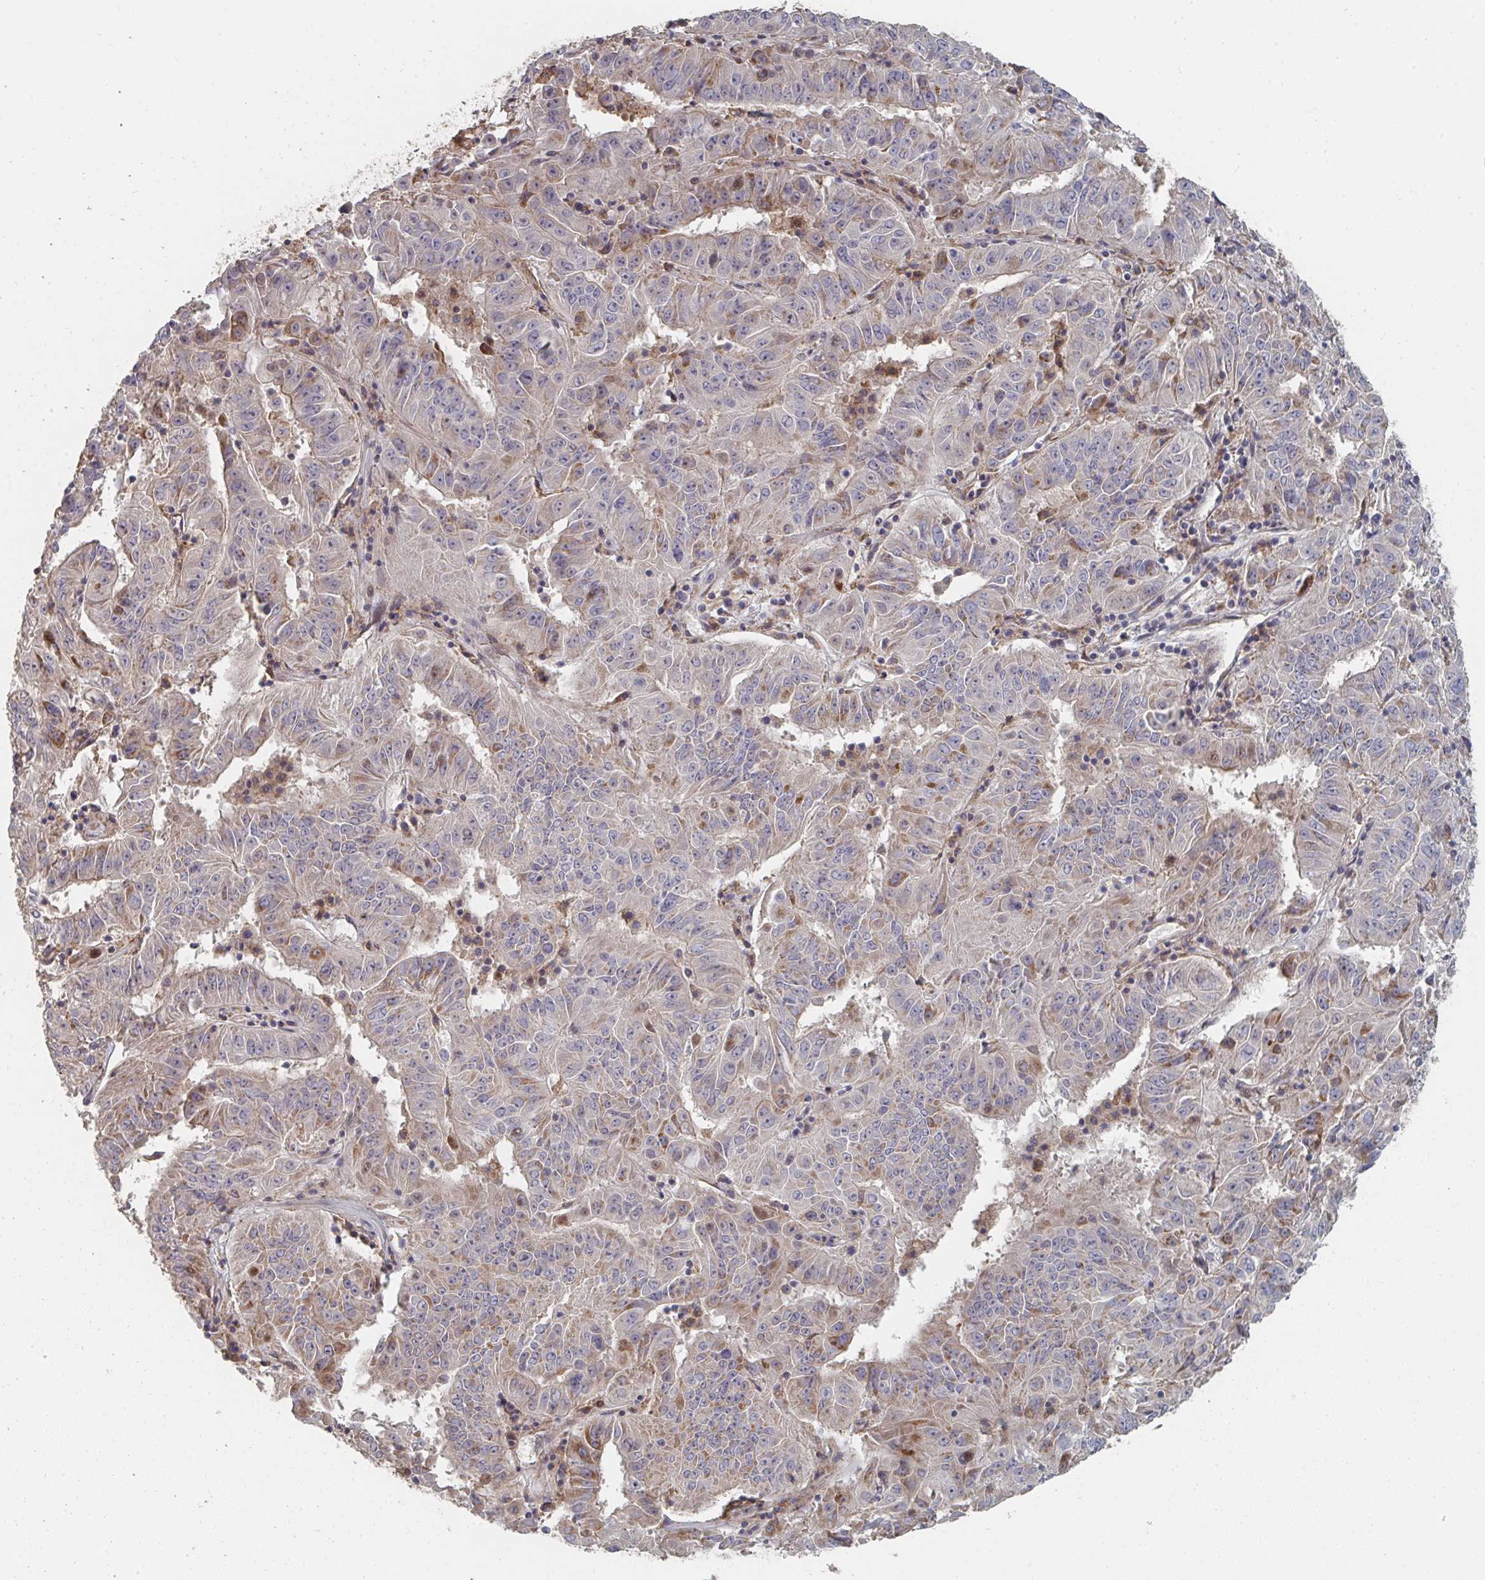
{"staining": {"intensity": "weak", "quantity": "<25%", "location": "cytoplasmic/membranous"}, "tissue": "pancreatic cancer", "cell_type": "Tumor cells", "image_type": "cancer", "snomed": [{"axis": "morphology", "description": "Adenocarcinoma, NOS"}, {"axis": "topography", "description": "Pancreas"}], "caption": "There is no significant positivity in tumor cells of pancreatic adenocarcinoma.", "gene": "PTEN", "patient": {"sex": "male", "age": 63}}